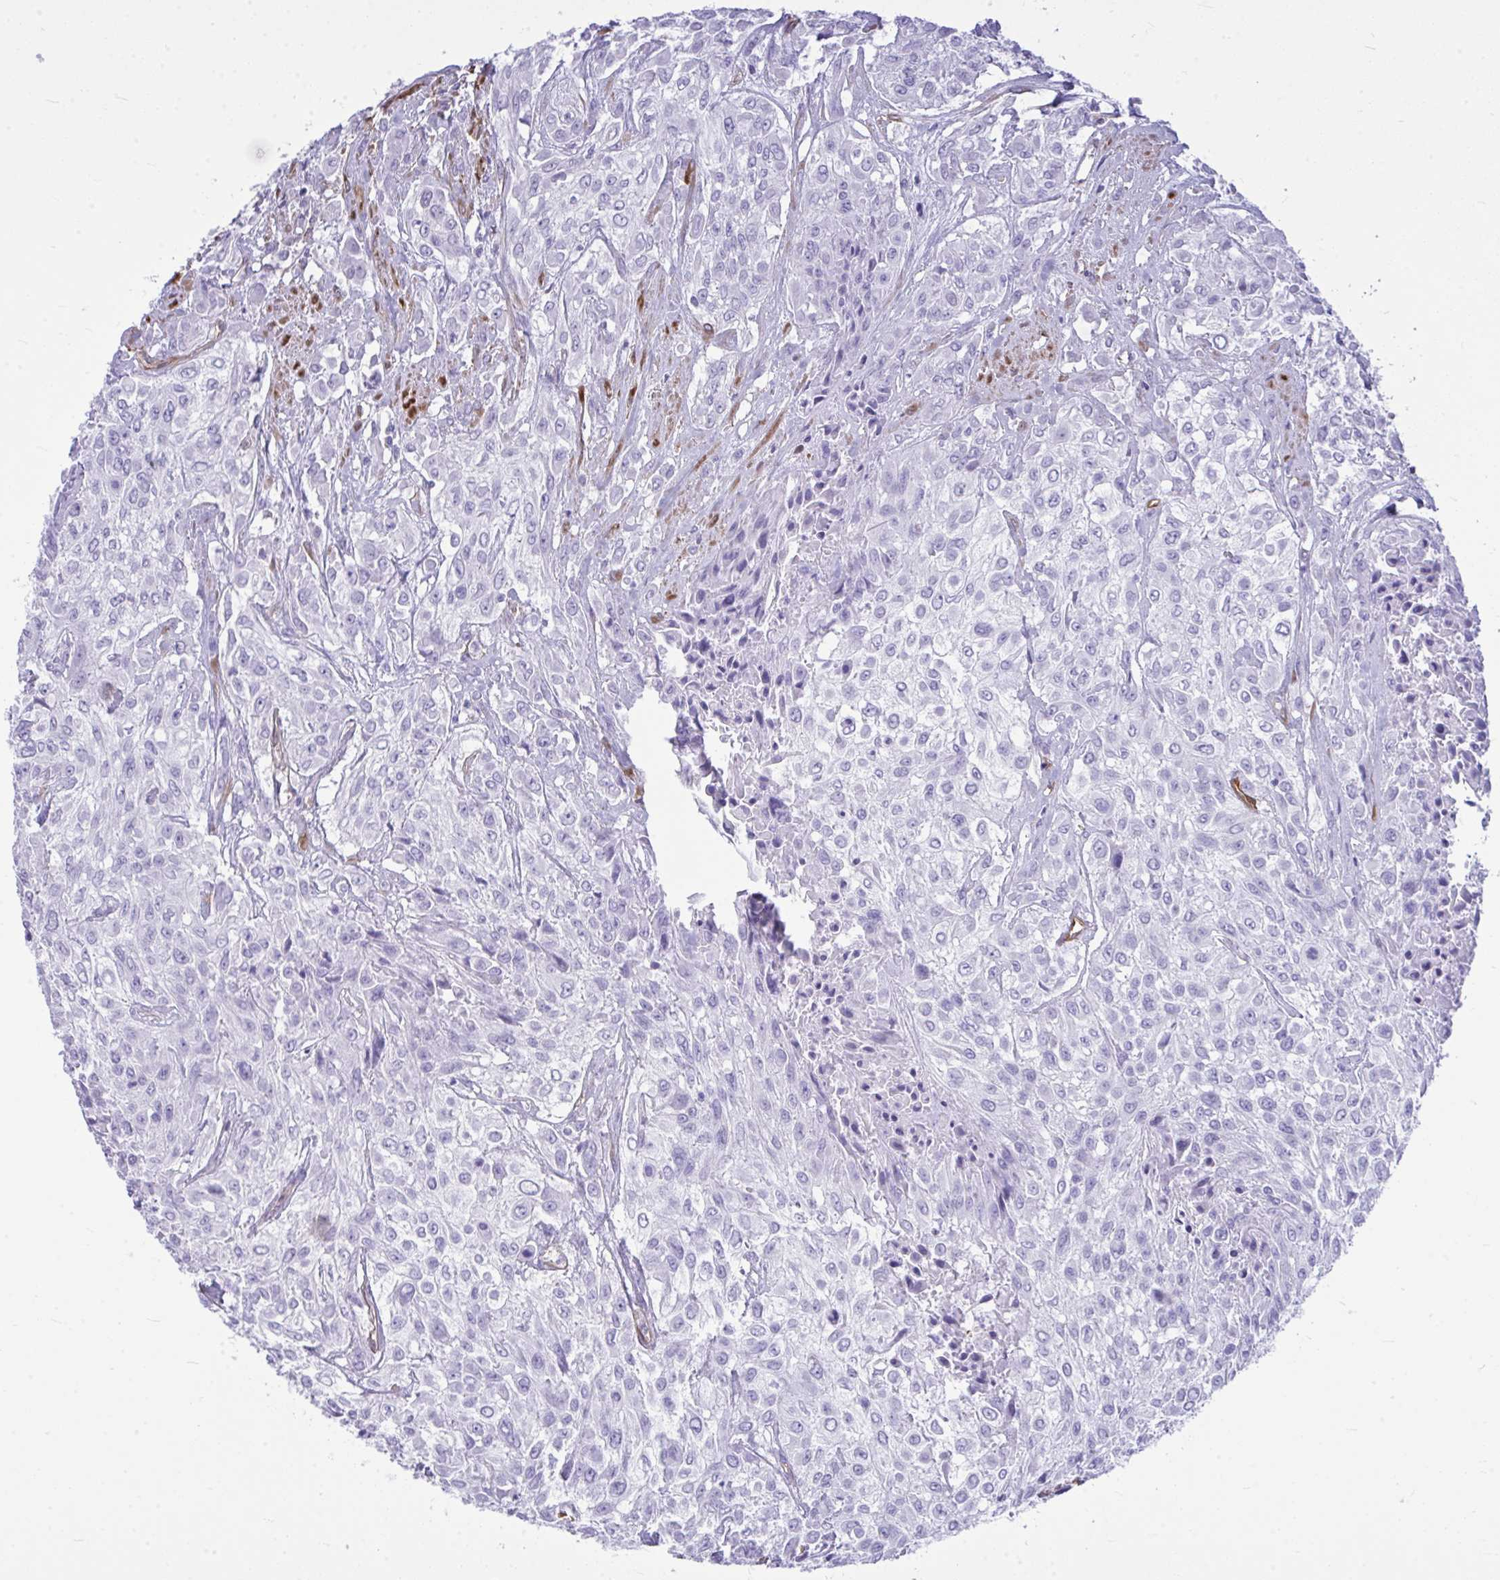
{"staining": {"intensity": "negative", "quantity": "none", "location": "none"}, "tissue": "urothelial cancer", "cell_type": "Tumor cells", "image_type": "cancer", "snomed": [{"axis": "morphology", "description": "Urothelial carcinoma, High grade"}, {"axis": "topography", "description": "Urinary bladder"}], "caption": "An image of human high-grade urothelial carcinoma is negative for staining in tumor cells.", "gene": "LIMS2", "patient": {"sex": "male", "age": 57}}